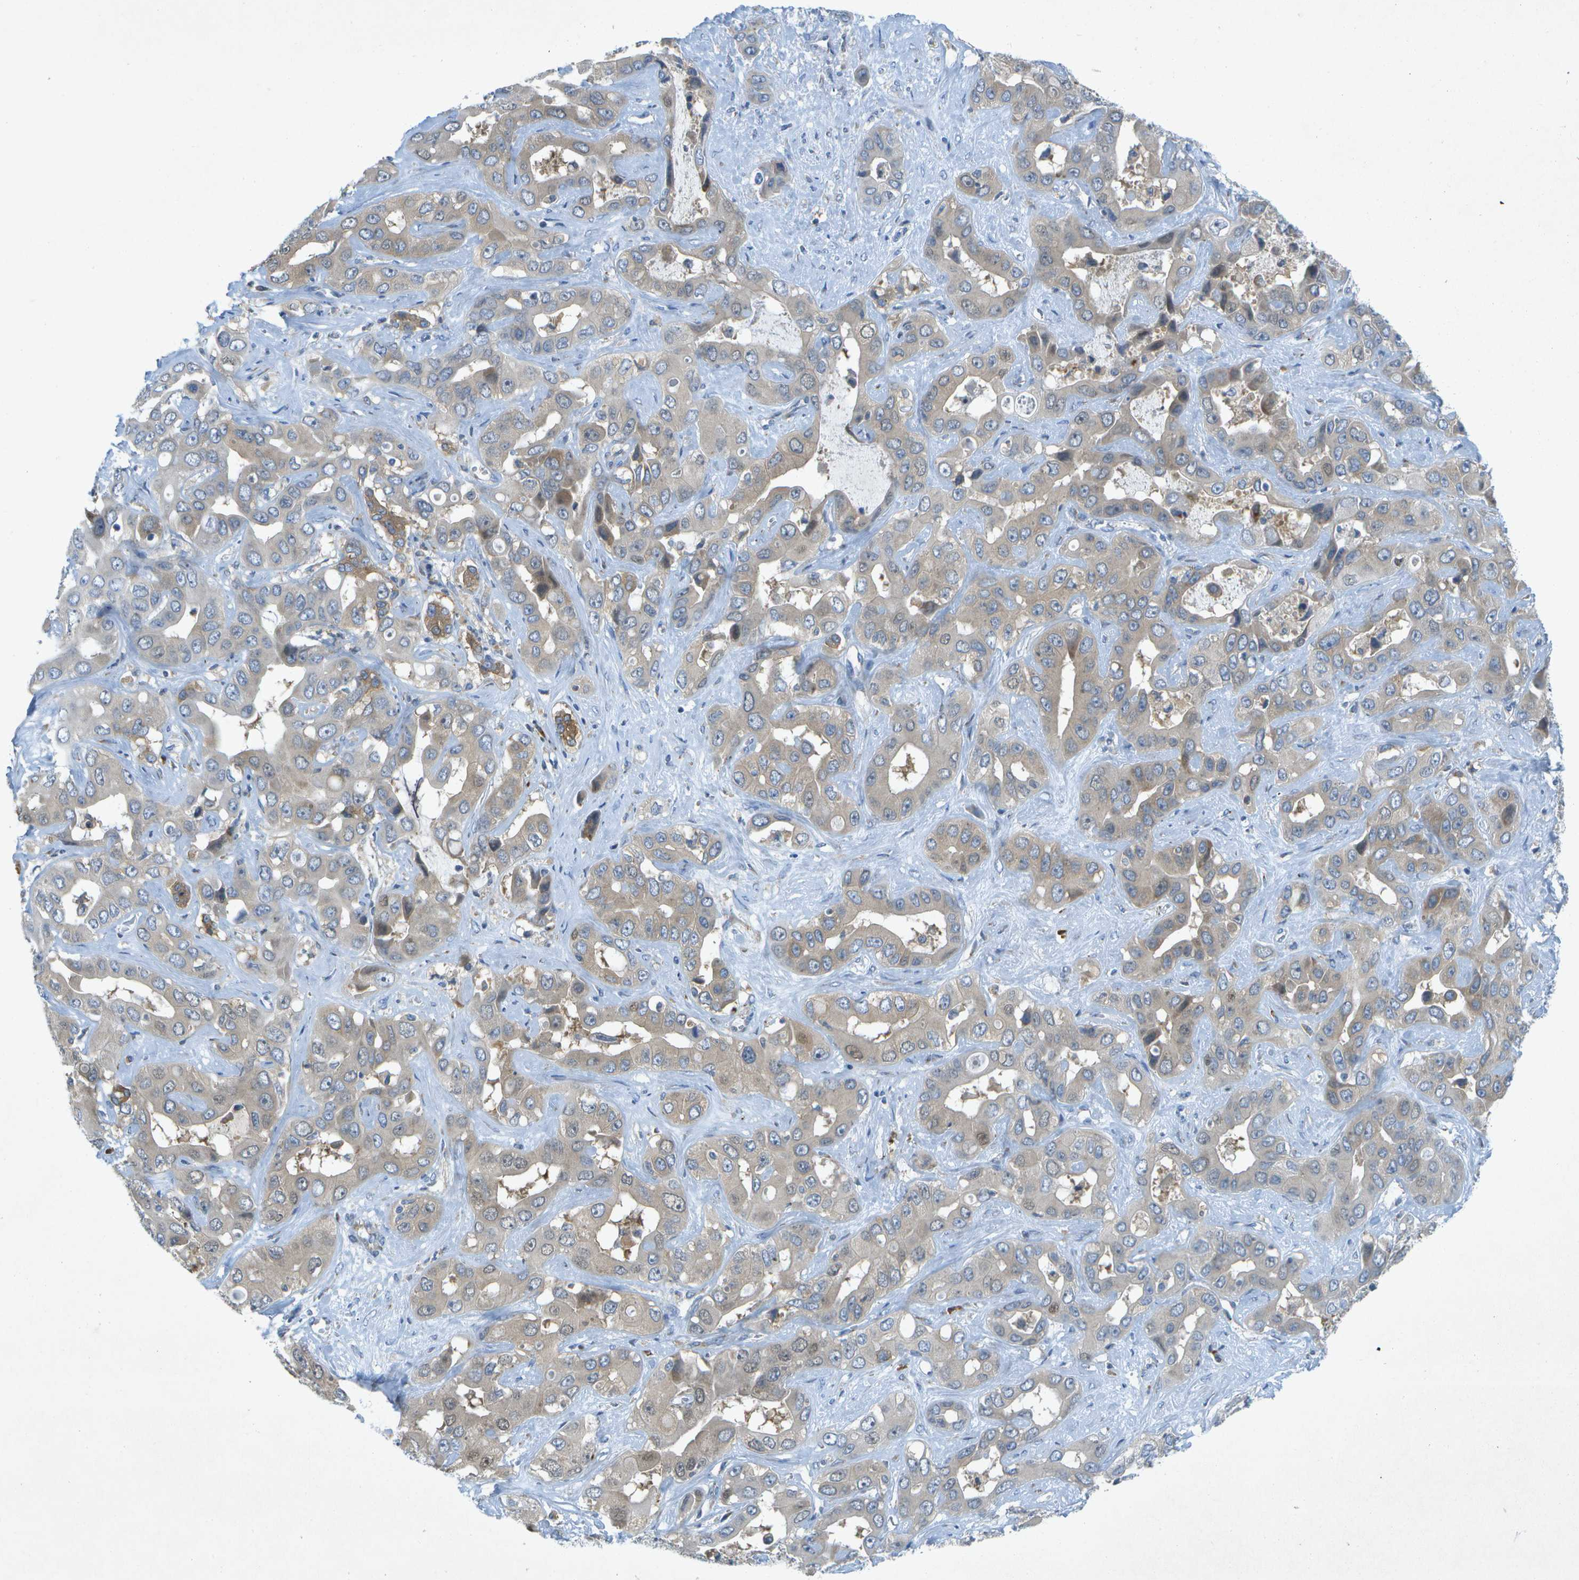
{"staining": {"intensity": "weak", "quantity": ">75%", "location": "cytoplasmic/membranous"}, "tissue": "liver cancer", "cell_type": "Tumor cells", "image_type": "cancer", "snomed": [{"axis": "morphology", "description": "Cholangiocarcinoma"}, {"axis": "topography", "description": "Liver"}], "caption": "Protein expression analysis of liver cancer (cholangiocarcinoma) demonstrates weak cytoplasmic/membranous expression in approximately >75% of tumor cells.", "gene": "WNK2", "patient": {"sex": "female", "age": 52}}